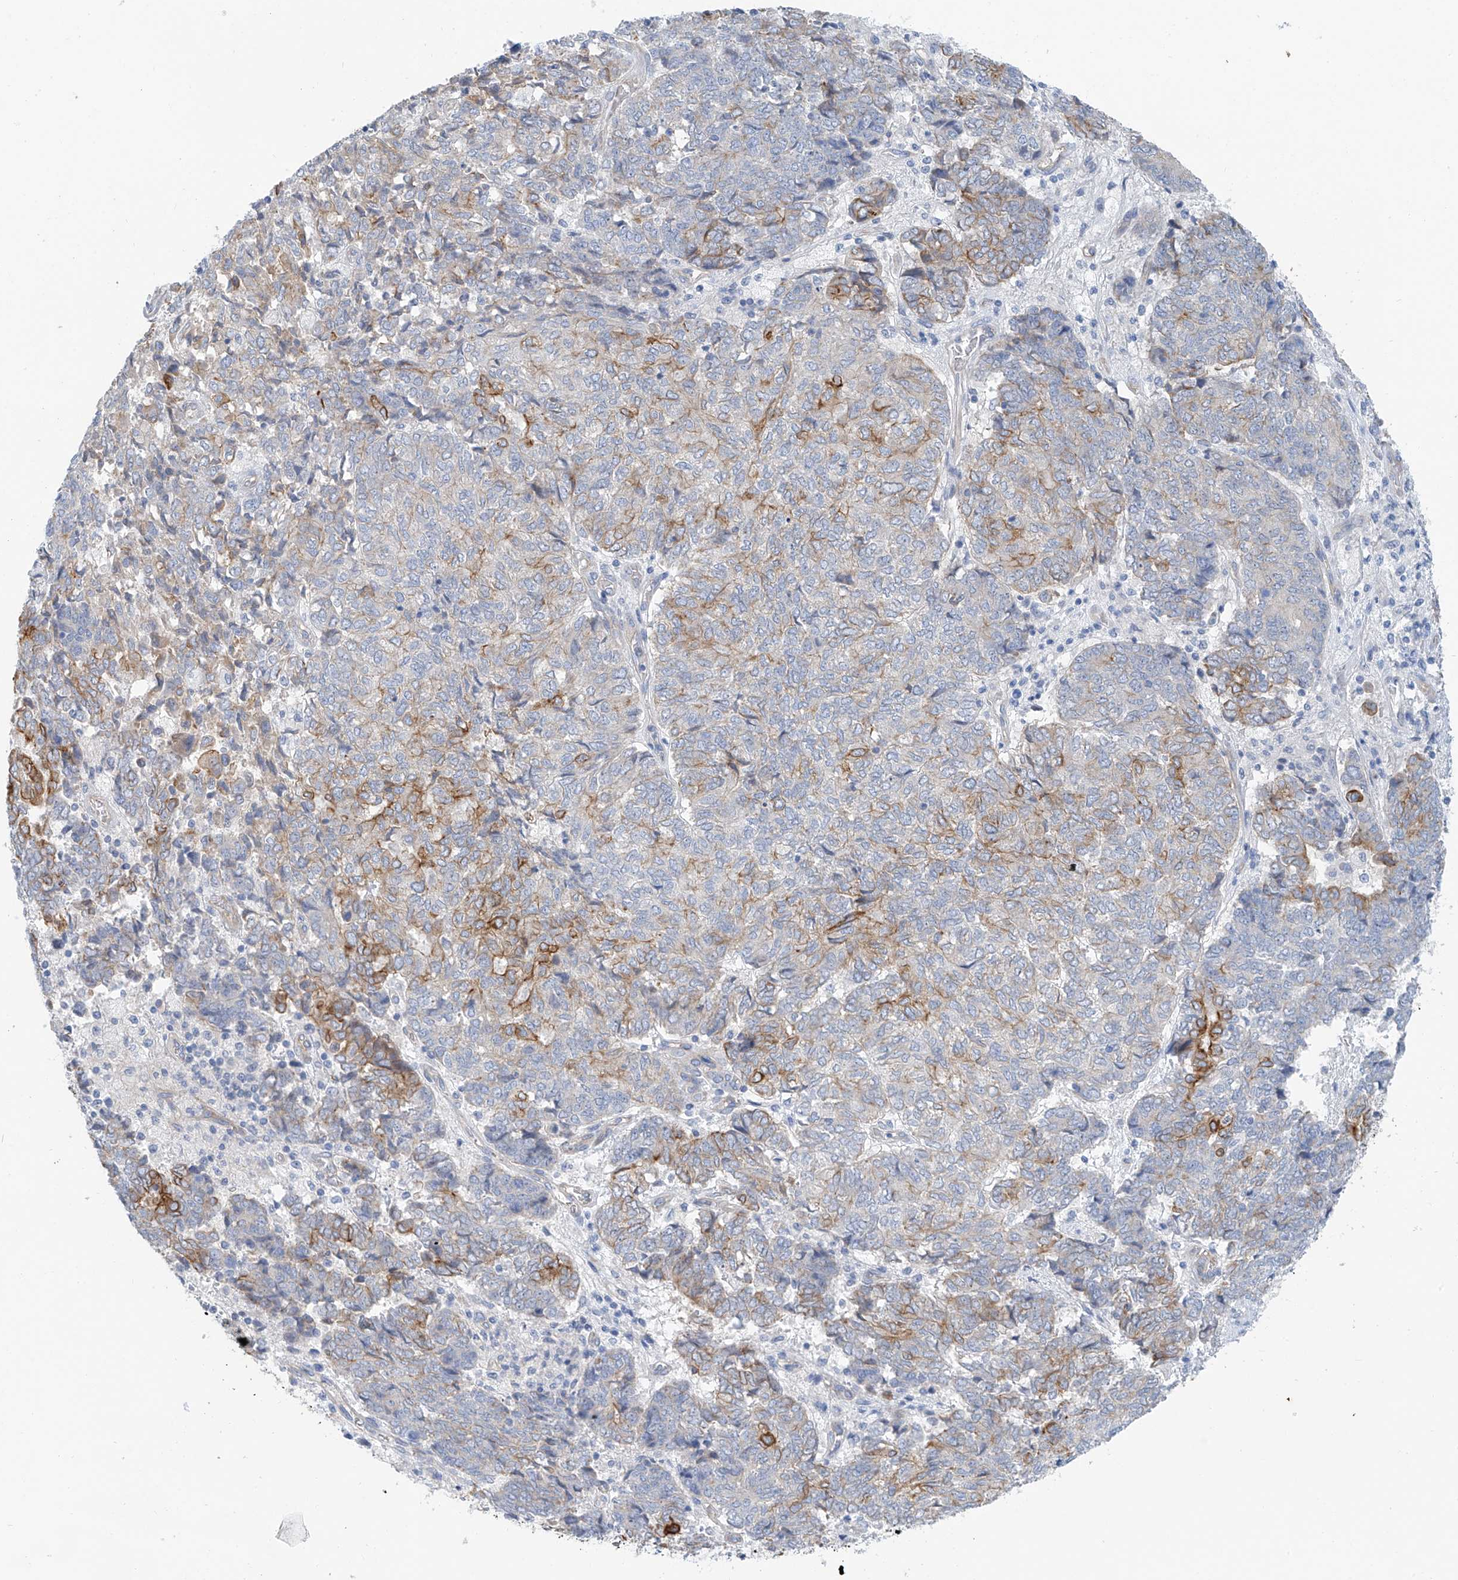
{"staining": {"intensity": "moderate", "quantity": "<25%", "location": "cytoplasmic/membranous"}, "tissue": "endometrial cancer", "cell_type": "Tumor cells", "image_type": "cancer", "snomed": [{"axis": "morphology", "description": "Adenocarcinoma, NOS"}, {"axis": "topography", "description": "Endometrium"}], "caption": "Endometrial cancer (adenocarcinoma) was stained to show a protein in brown. There is low levels of moderate cytoplasmic/membranous expression in approximately <25% of tumor cells.", "gene": "PIK3C2B", "patient": {"sex": "female", "age": 80}}